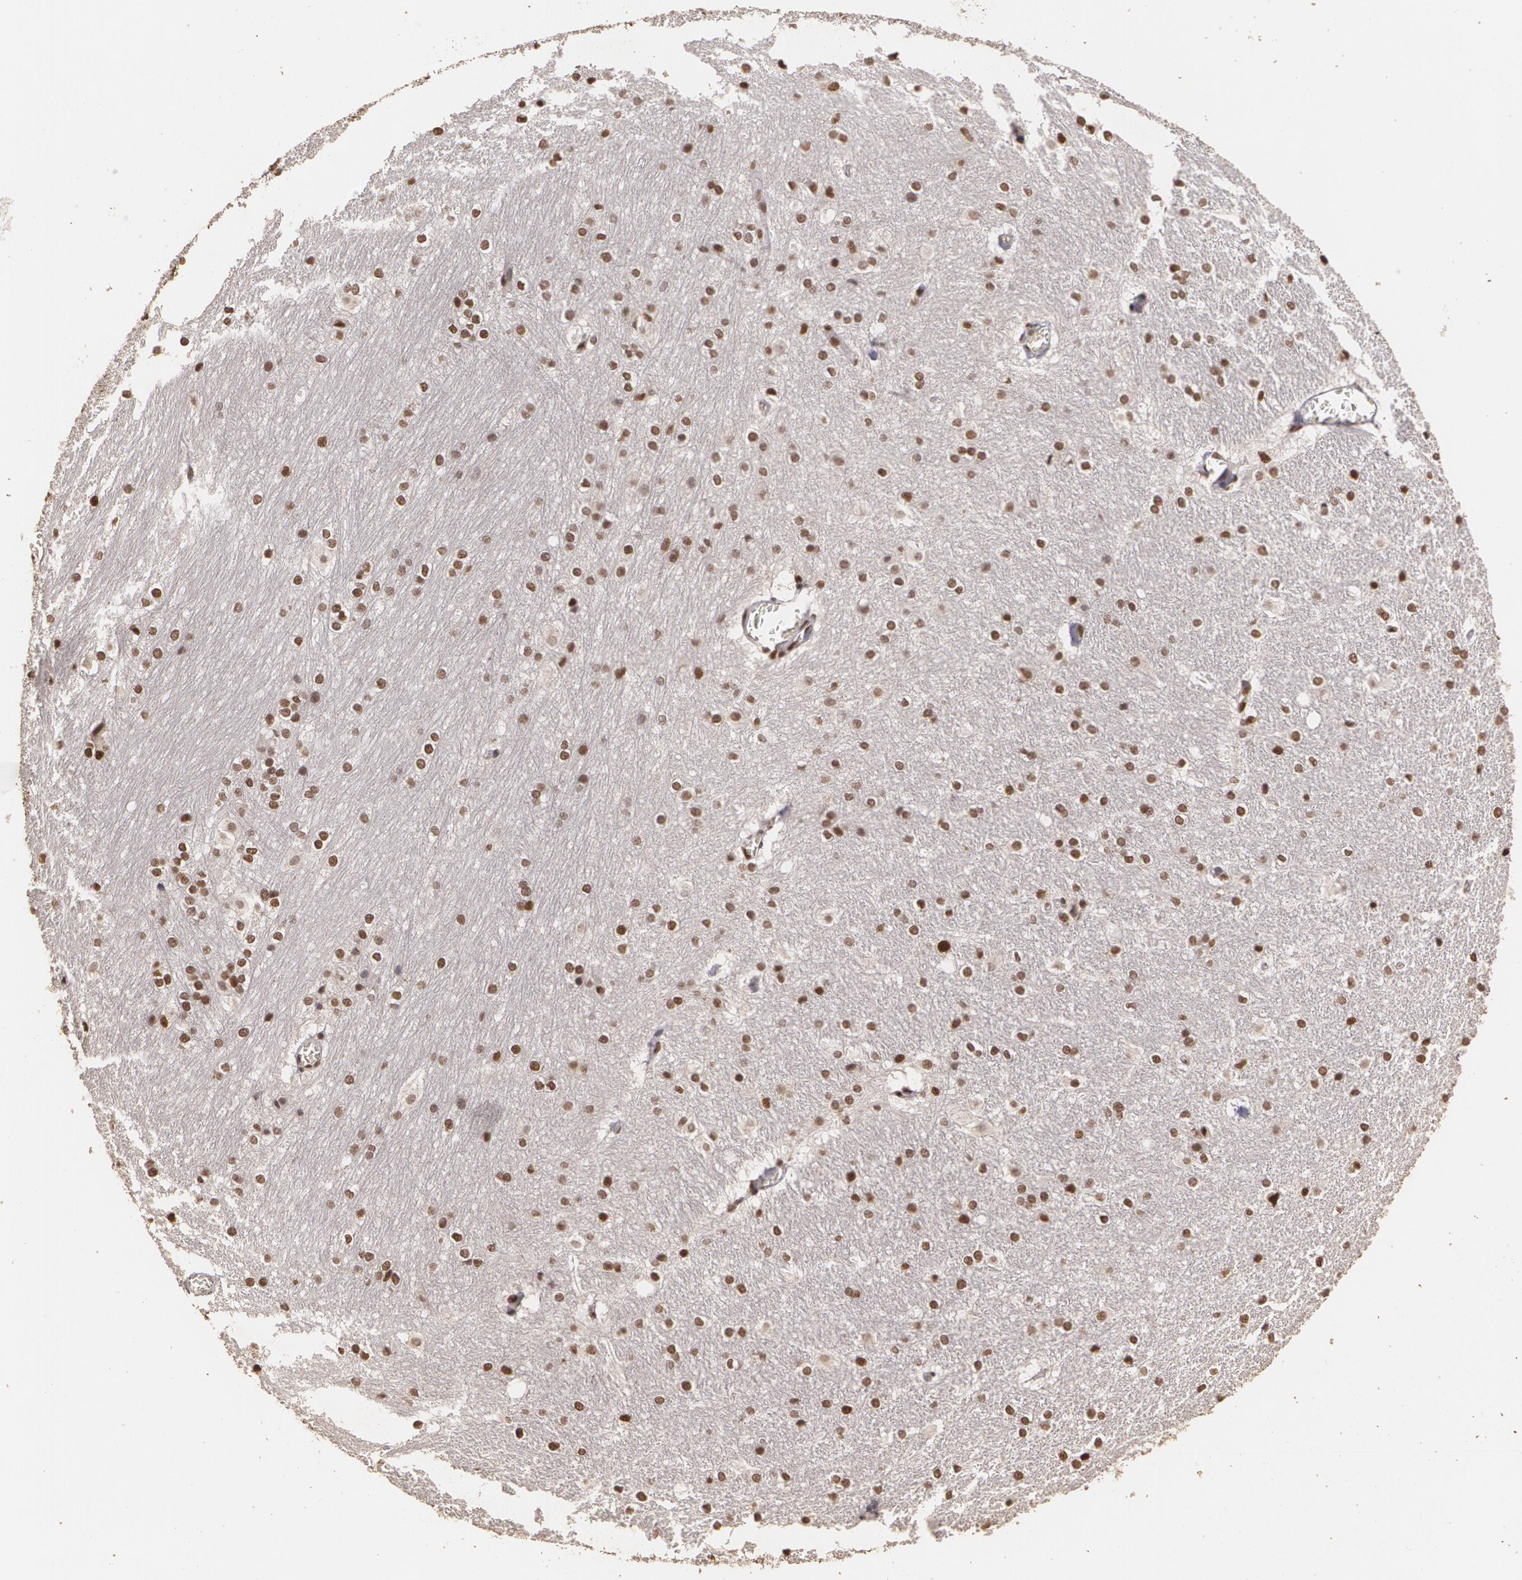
{"staining": {"intensity": "strong", "quantity": ">75%", "location": "nuclear"}, "tissue": "hippocampus", "cell_type": "Glial cells", "image_type": "normal", "snomed": [{"axis": "morphology", "description": "Normal tissue, NOS"}, {"axis": "topography", "description": "Hippocampus"}], "caption": "Glial cells exhibit high levels of strong nuclear staining in about >75% of cells in benign hippocampus. The protein is stained brown, and the nuclei are stained in blue (DAB (3,3'-diaminobenzidine) IHC with brightfield microscopy, high magnification).", "gene": "RCOR1", "patient": {"sex": "female", "age": 19}}